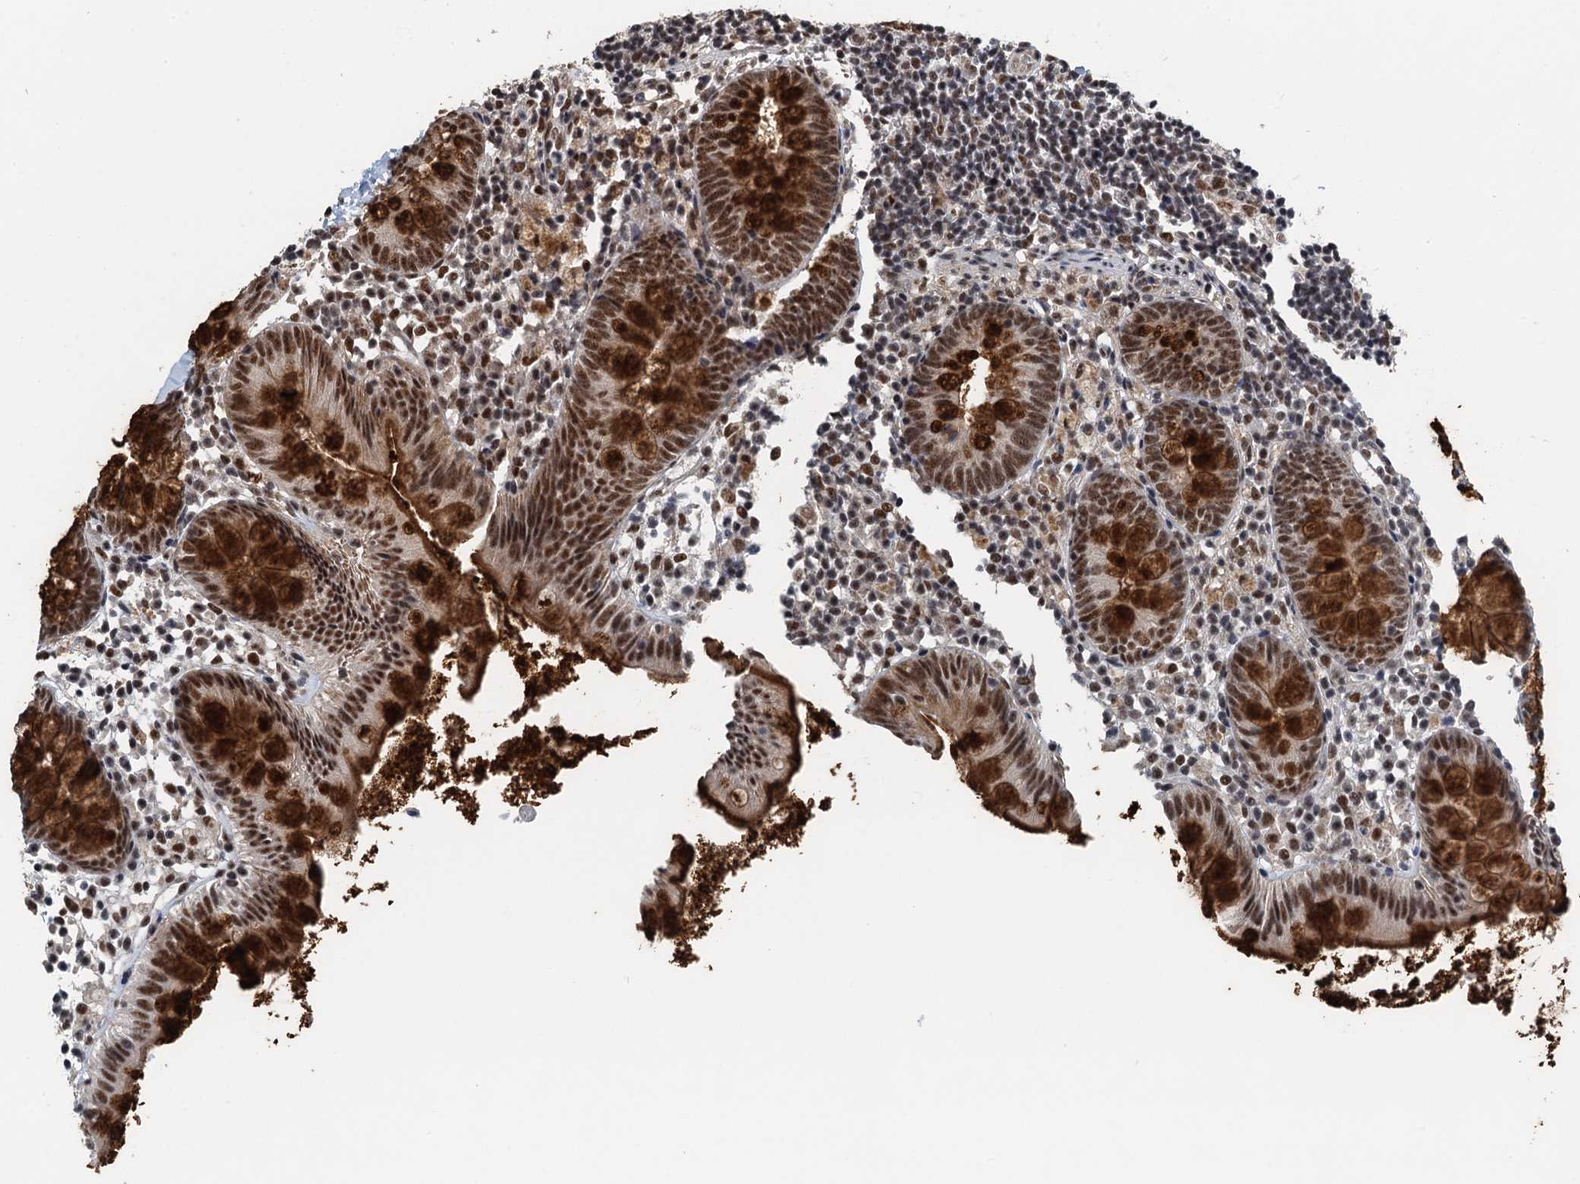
{"staining": {"intensity": "strong", "quantity": ">75%", "location": "cytoplasmic/membranous,nuclear"}, "tissue": "appendix", "cell_type": "Glandular cells", "image_type": "normal", "snomed": [{"axis": "morphology", "description": "Normal tissue, NOS"}, {"axis": "topography", "description": "Appendix"}], "caption": "High-magnification brightfield microscopy of unremarkable appendix stained with DAB (3,3'-diaminobenzidine) (brown) and counterstained with hematoxylin (blue). glandular cells exhibit strong cytoplasmic/membranous,nuclear positivity is identified in about>75% of cells. (Stains: DAB in brown, nuclei in blue, Microscopy: brightfield microscopy at high magnification).", "gene": "MTA3", "patient": {"sex": "female", "age": 20}}